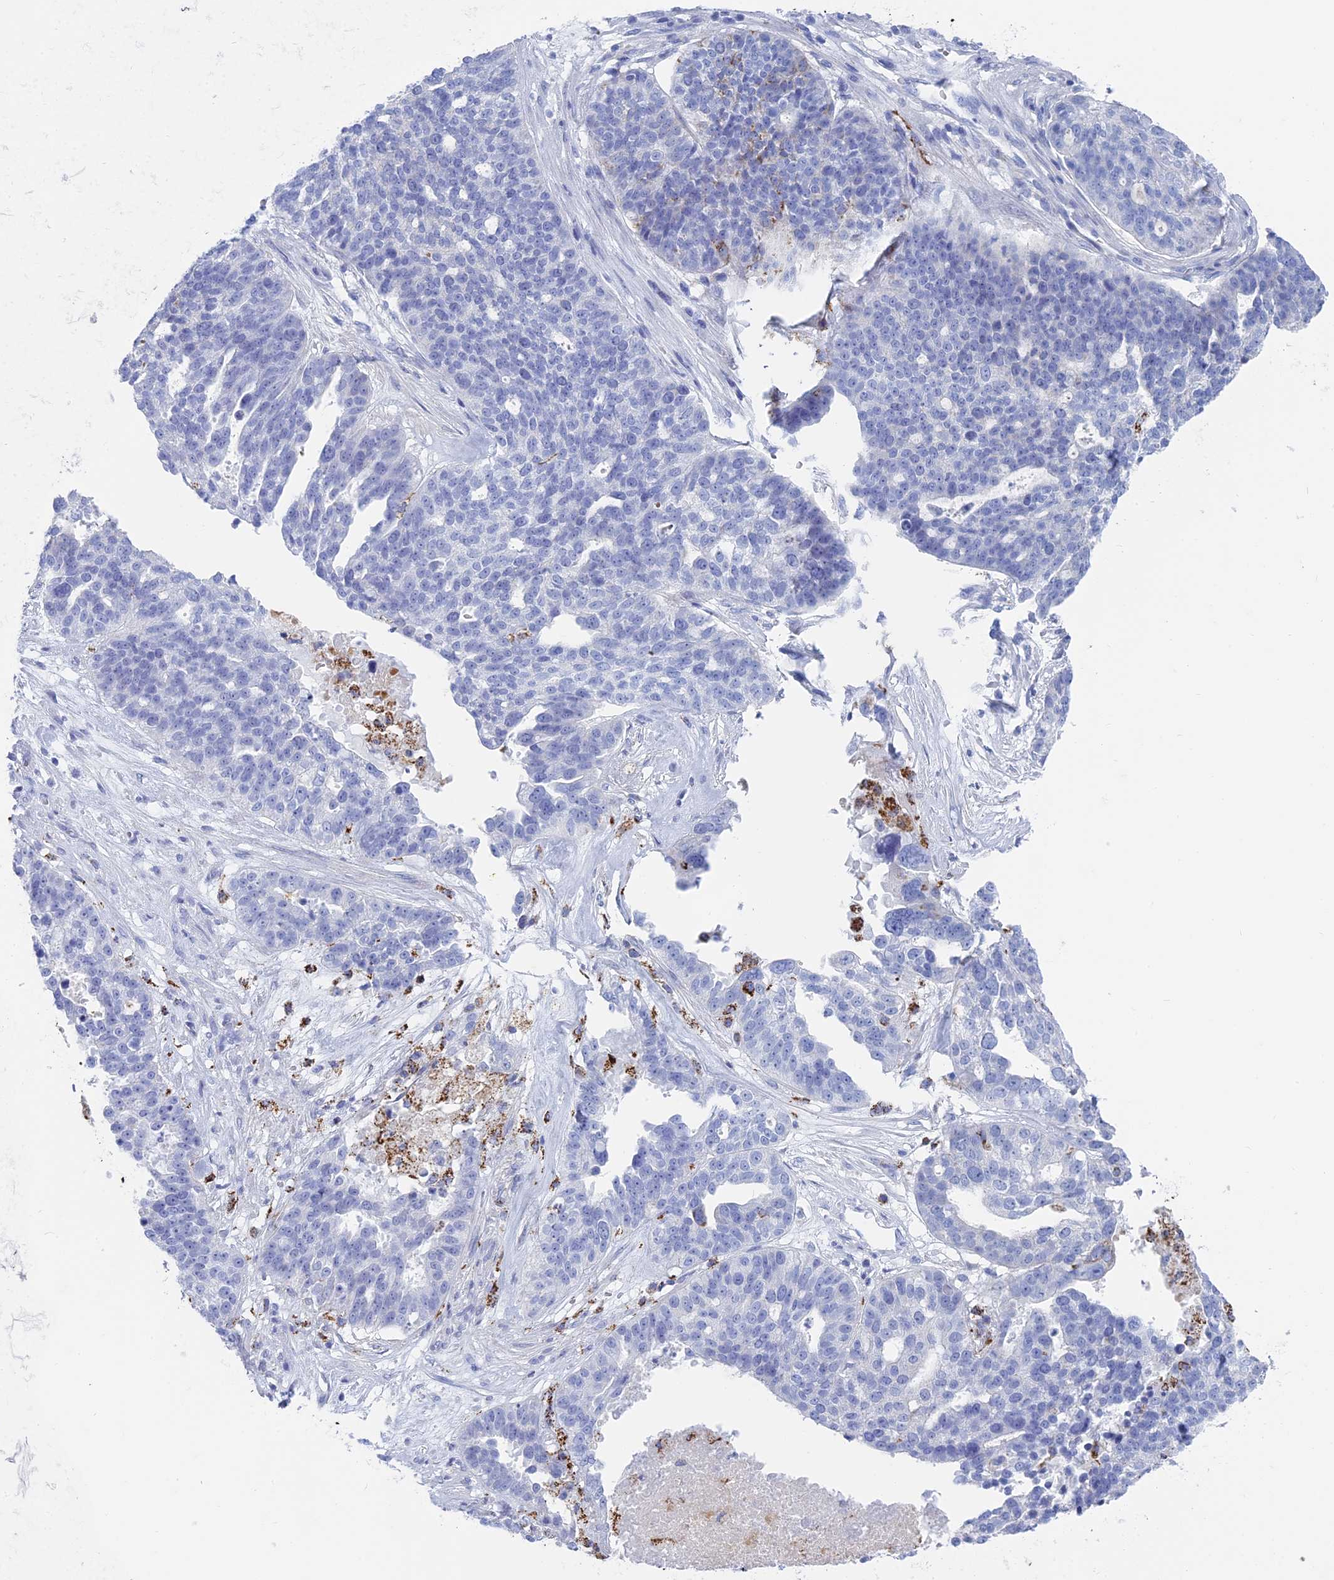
{"staining": {"intensity": "negative", "quantity": "none", "location": "none"}, "tissue": "ovarian cancer", "cell_type": "Tumor cells", "image_type": "cancer", "snomed": [{"axis": "morphology", "description": "Cystadenocarcinoma, serous, NOS"}, {"axis": "topography", "description": "Ovary"}], "caption": "Immunohistochemistry (IHC) photomicrograph of serous cystadenocarcinoma (ovarian) stained for a protein (brown), which exhibits no positivity in tumor cells. (Brightfield microscopy of DAB immunohistochemistry (IHC) at high magnification).", "gene": "ALMS1", "patient": {"sex": "female", "age": 59}}